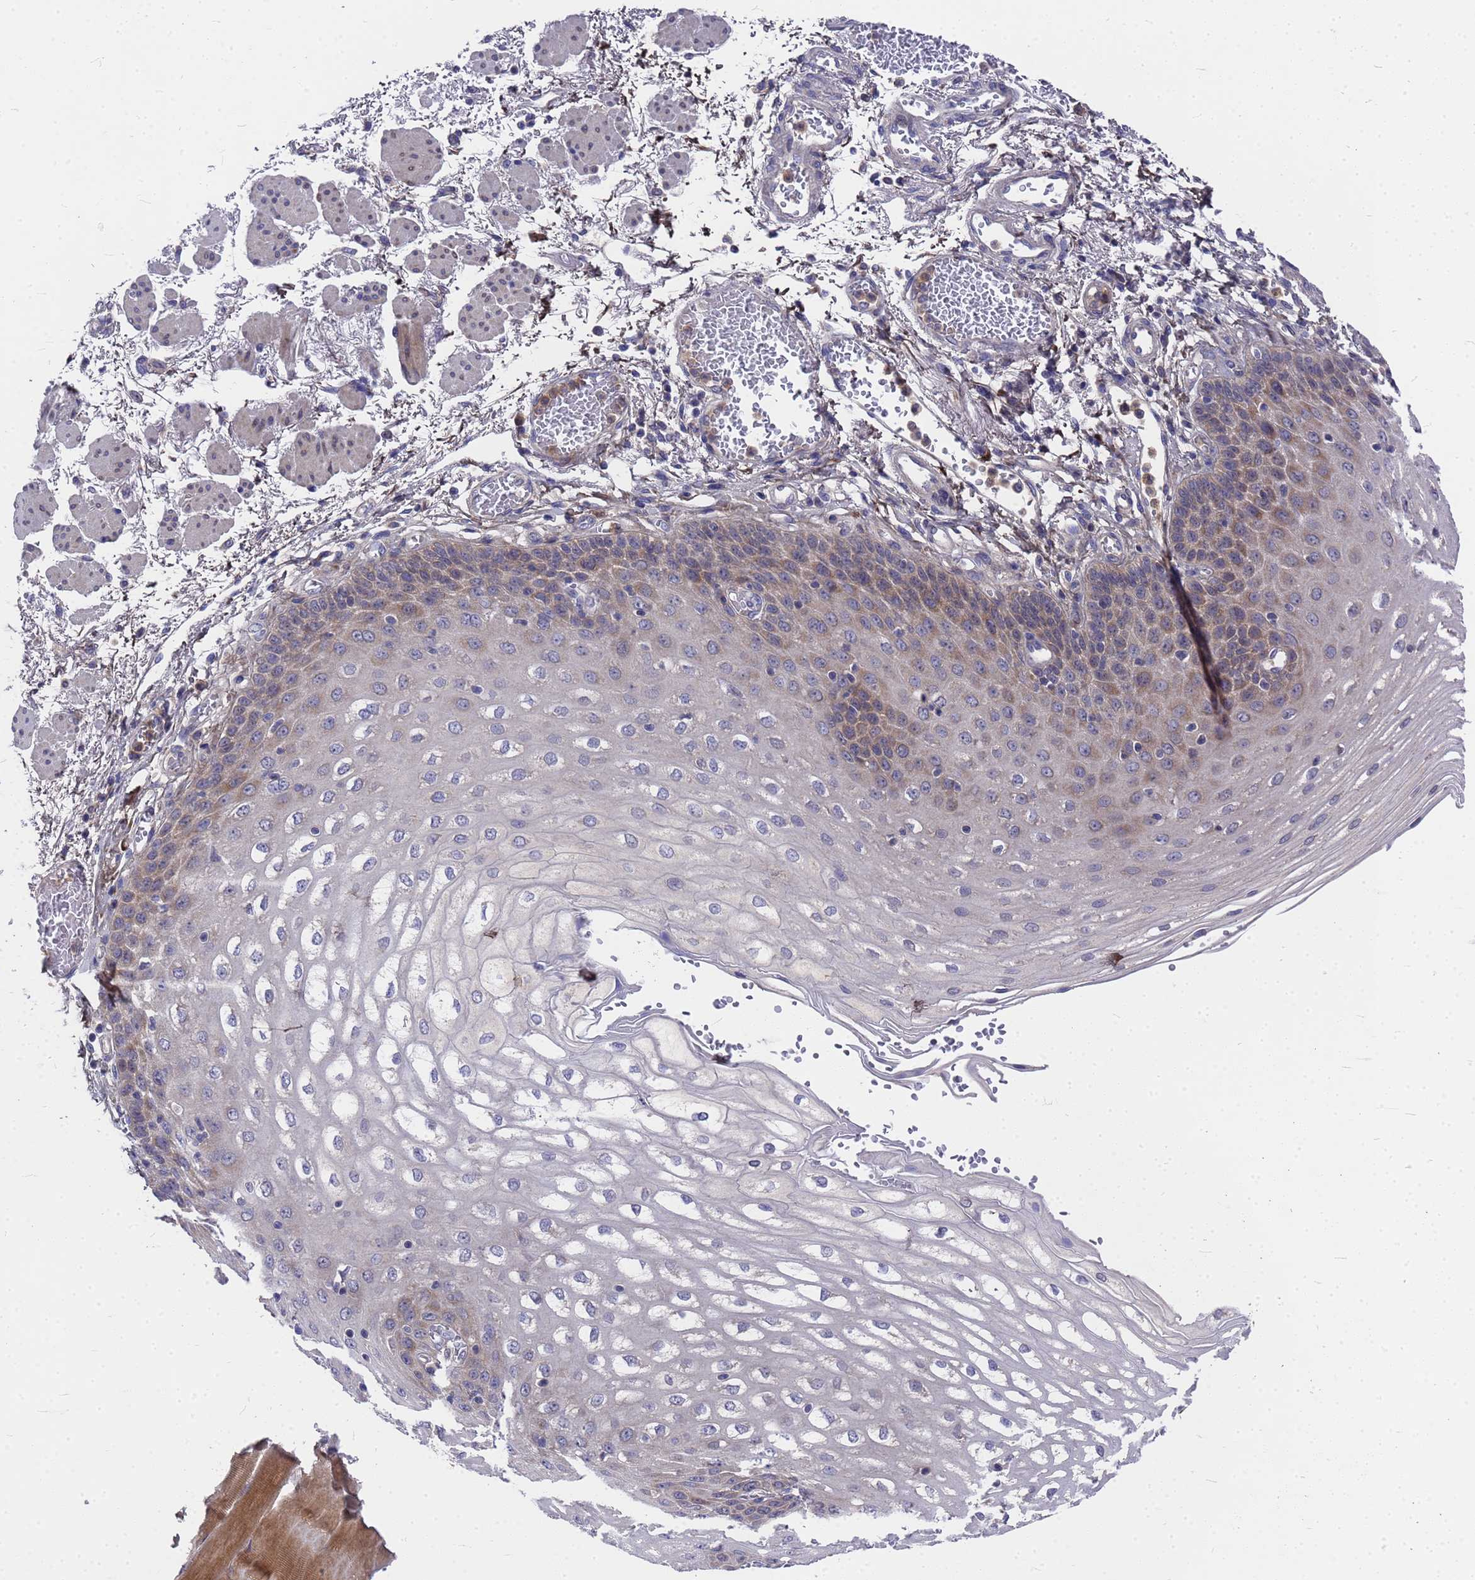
{"staining": {"intensity": "moderate", "quantity": "25%-75%", "location": "cytoplasmic/membranous"}, "tissue": "esophagus", "cell_type": "Squamous epithelial cells", "image_type": "normal", "snomed": [{"axis": "morphology", "description": "Normal tissue, NOS"}, {"axis": "topography", "description": "Esophagus"}], "caption": "Squamous epithelial cells show medium levels of moderate cytoplasmic/membranous expression in about 25%-75% of cells in unremarkable esophagus. (Brightfield microscopy of DAB IHC at high magnification).", "gene": "ZNF717", "patient": {"sex": "male", "age": 81}}